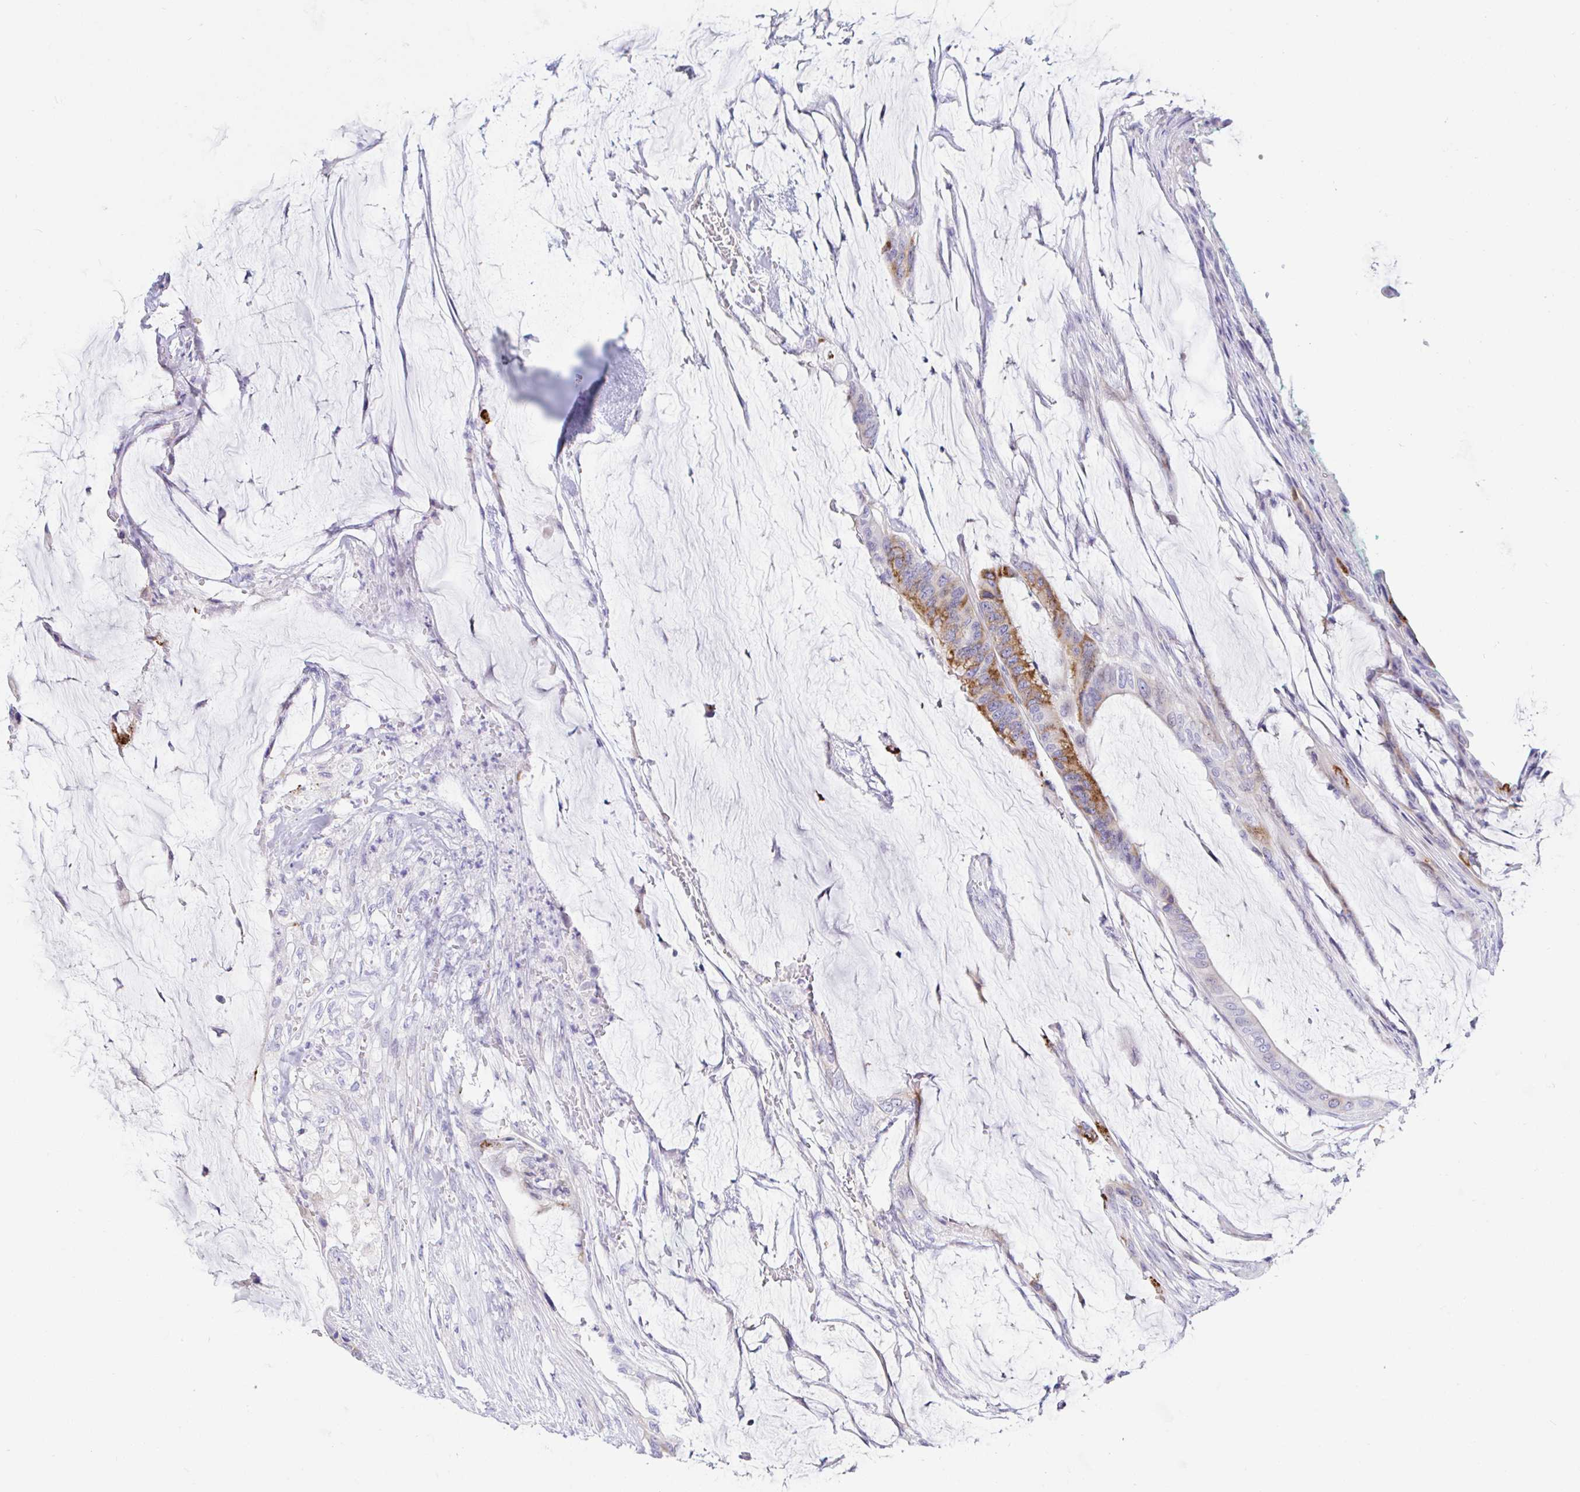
{"staining": {"intensity": "moderate", "quantity": "25%-75%", "location": "cytoplasmic/membranous"}, "tissue": "colorectal cancer", "cell_type": "Tumor cells", "image_type": "cancer", "snomed": [{"axis": "morphology", "description": "Adenocarcinoma, NOS"}, {"axis": "topography", "description": "Rectum"}], "caption": "The photomicrograph reveals immunohistochemical staining of adenocarcinoma (colorectal). There is moderate cytoplasmic/membranous positivity is present in approximately 25%-75% of tumor cells.", "gene": "PINLYP", "patient": {"sex": "female", "age": 59}}